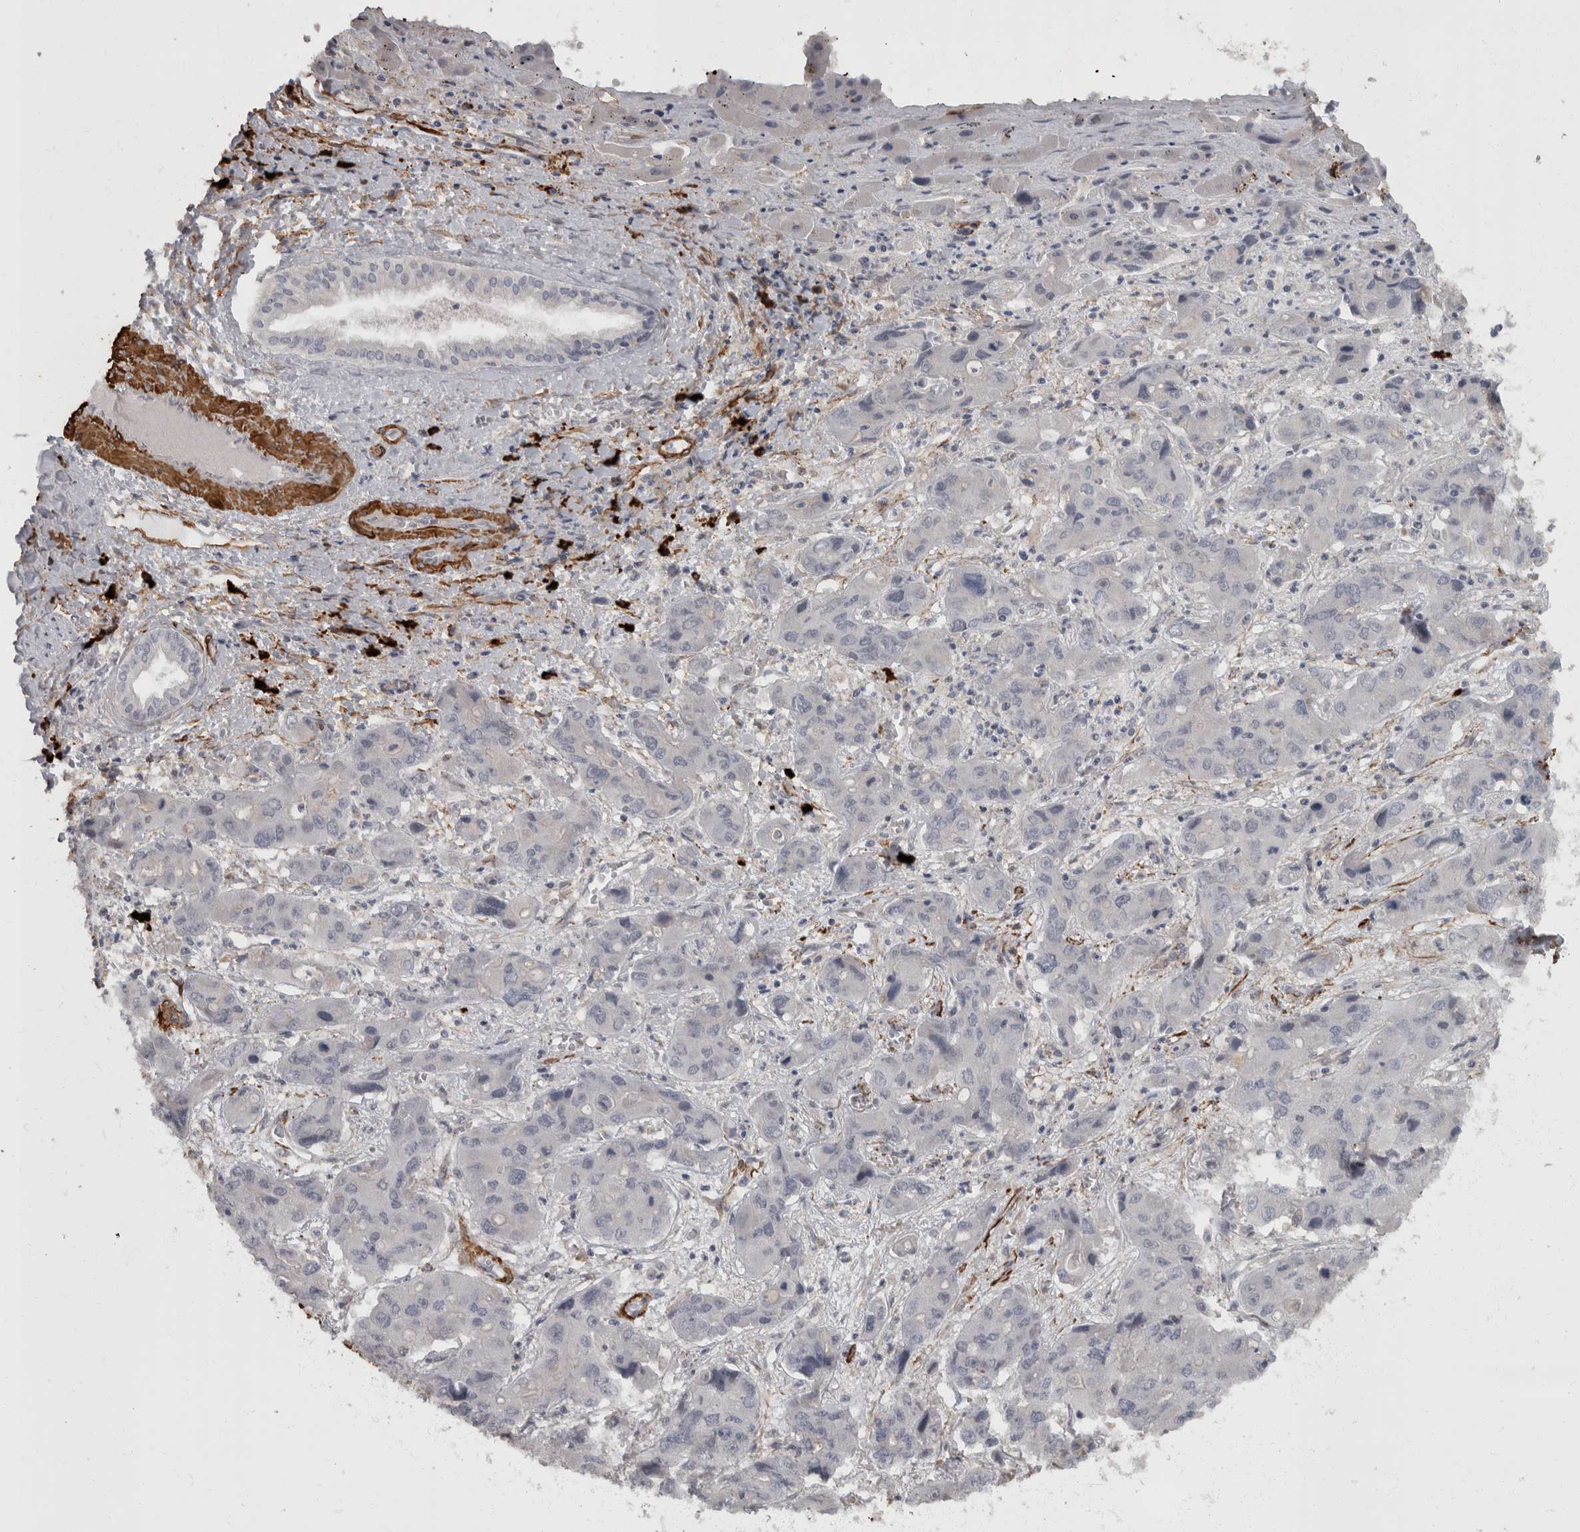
{"staining": {"intensity": "negative", "quantity": "none", "location": "none"}, "tissue": "liver cancer", "cell_type": "Tumor cells", "image_type": "cancer", "snomed": [{"axis": "morphology", "description": "Cholangiocarcinoma"}, {"axis": "topography", "description": "Liver"}], "caption": "IHC histopathology image of neoplastic tissue: cholangiocarcinoma (liver) stained with DAB (3,3'-diaminobenzidine) reveals no significant protein staining in tumor cells.", "gene": "MASTL", "patient": {"sex": "male", "age": 67}}